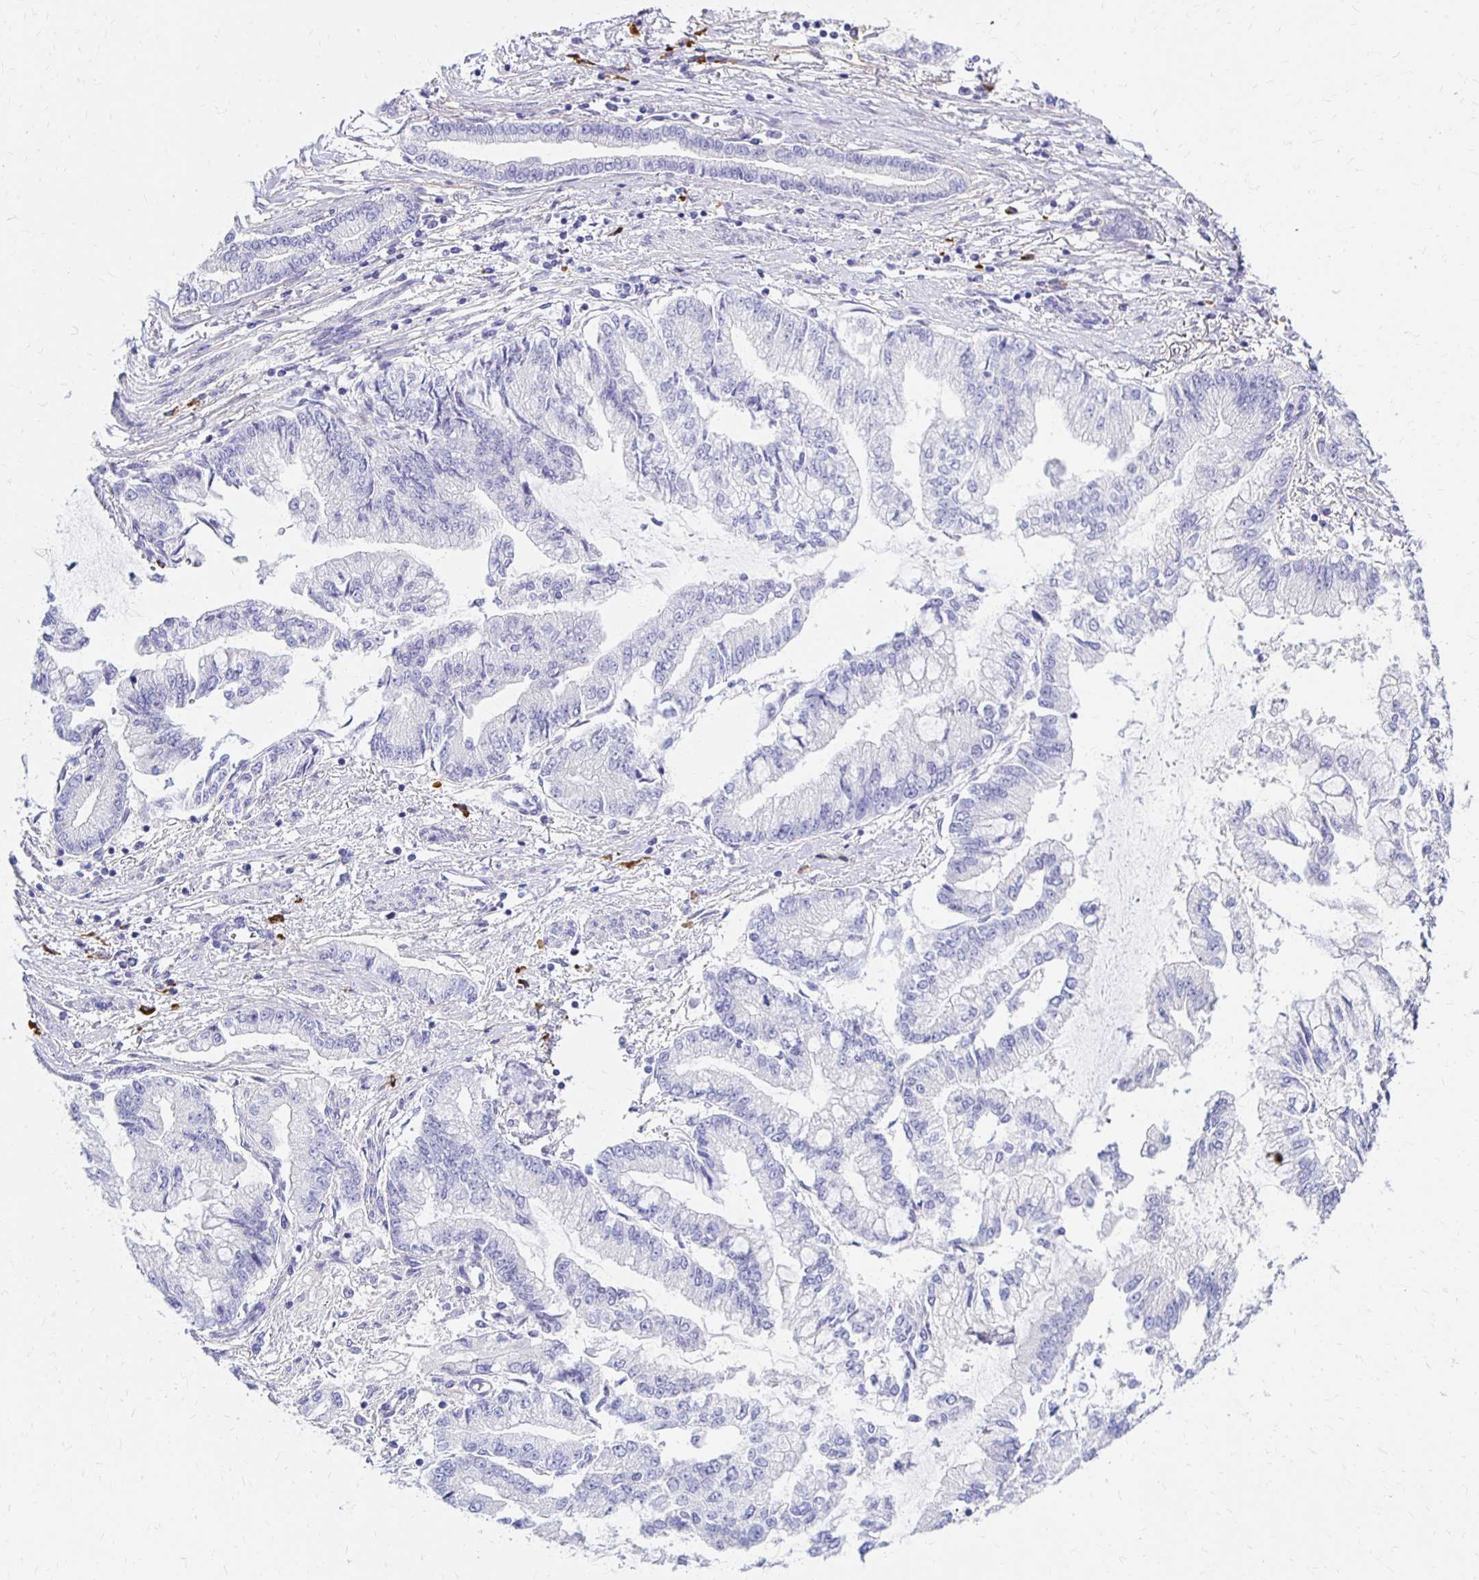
{"staining": {"intensity": "negative", "quantity": "none", "location": "none"}, "tissue": "stomach cancer", "cell_type": "Tumor cells", "image_type": "cancer", "snomed": [{"axis": "morphology", "description": "Adenocarcinoma, NOS"}, {"axis": "topography", "description": "Stomach, upper"}], "caption": "Immunohistochemical staining of human stomach adenocarcinoma displays no significant staining in tumor cells.", "gene": "FNTB", "patient": {"sex": "female", "age": 74}}